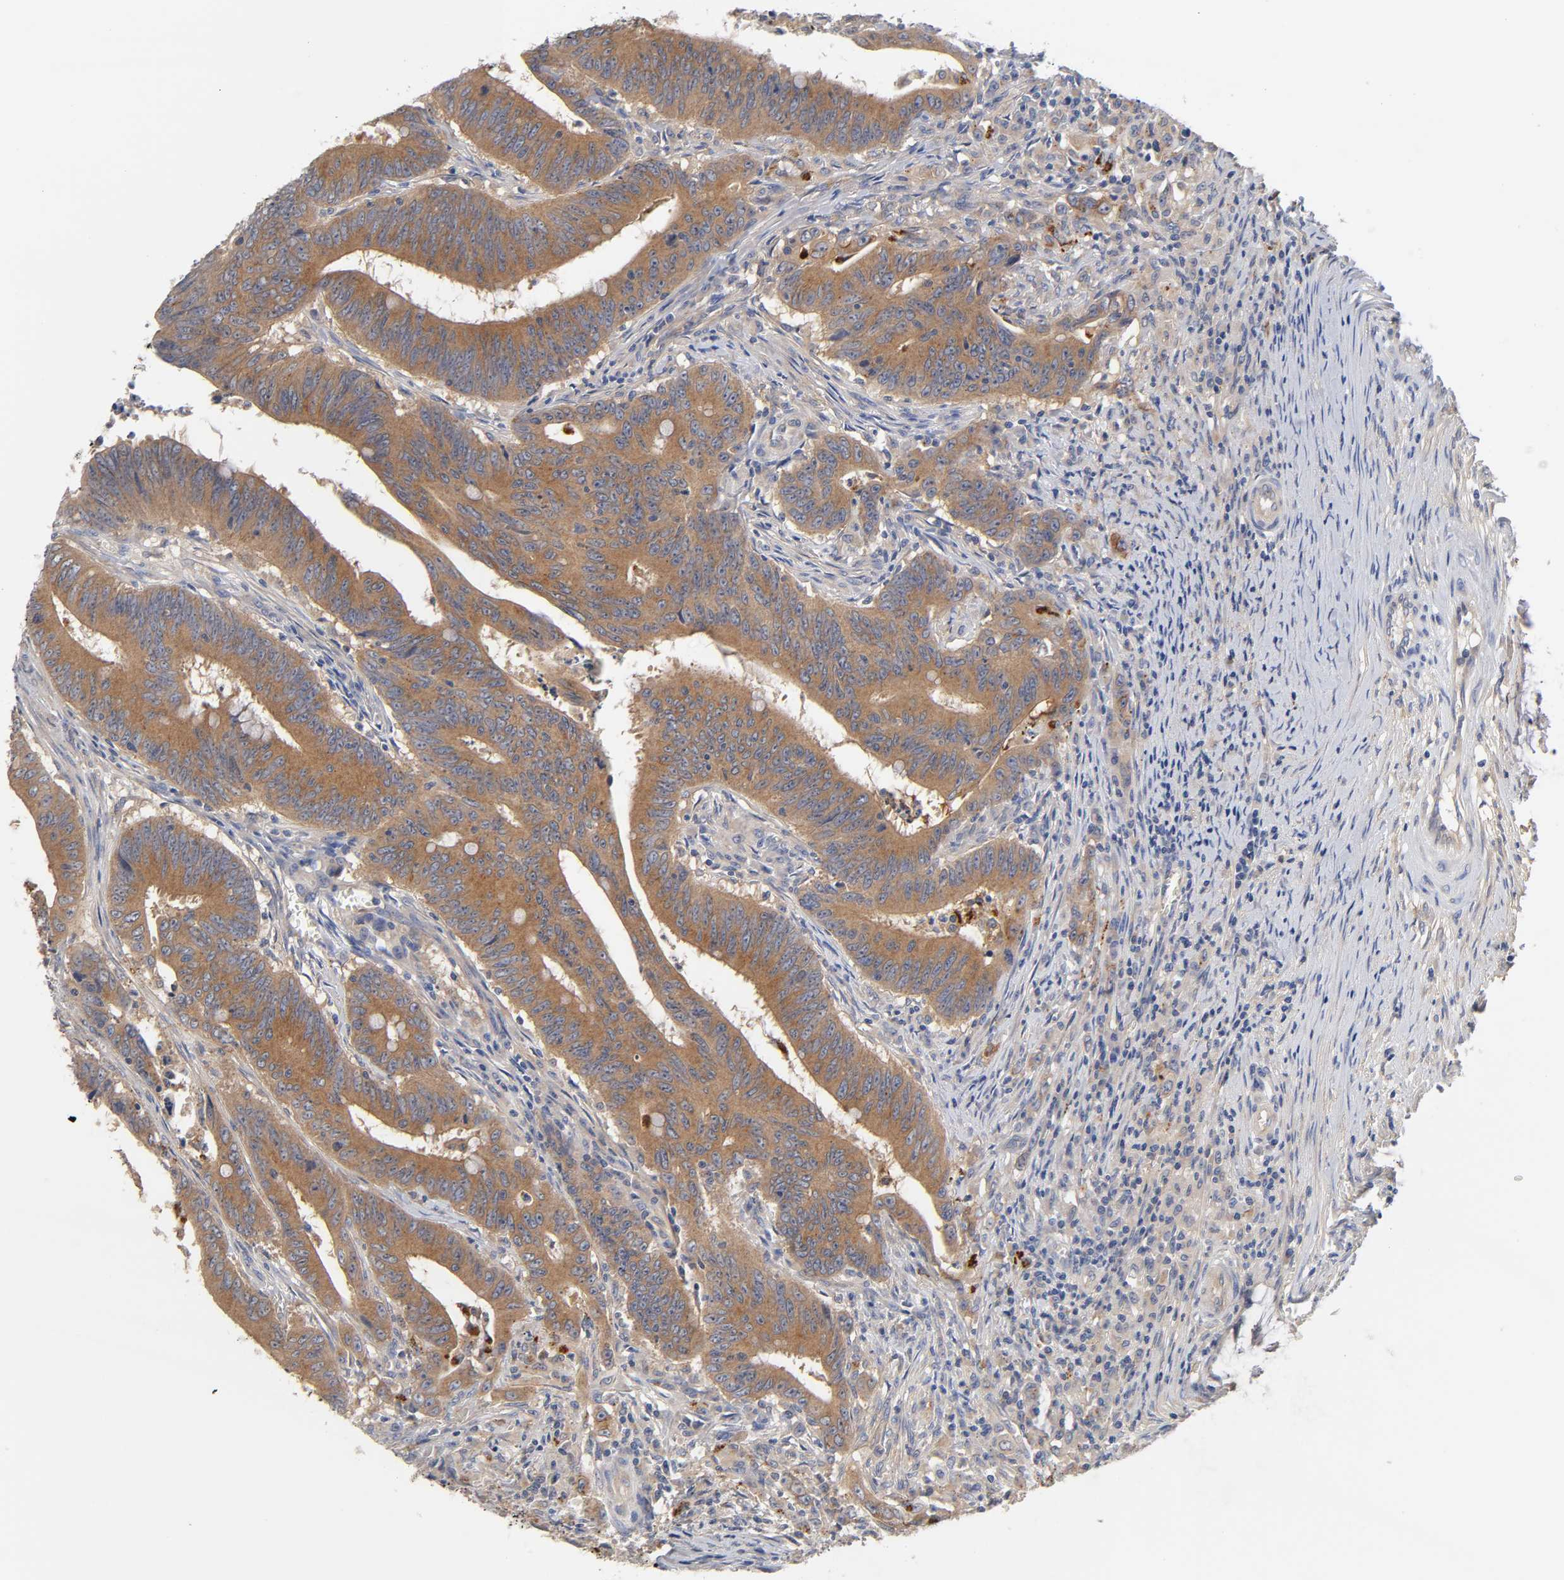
{"staining": {"intensity": "moderate", "quantity": ">75%", "location": "cytoplasmic/membranous"}, "tissue": "colorectal cancer", "cell_type": "Tumor cells", "image_type": "cancer", "snomed": [{"axis": "morphology", "description": "Adenocarcinoma, NOS"}, {"axis": "topography", "description": "Colon"}], "caption": "The histopathology image reveals immunohistochemical staining of colorectal cancer. There is moderate cytoplasmic/membranous staining is identified in approximately >75% of tumor cells.", "gene": "C17orf75", "patient": {"sex": "male", "age": 45}}